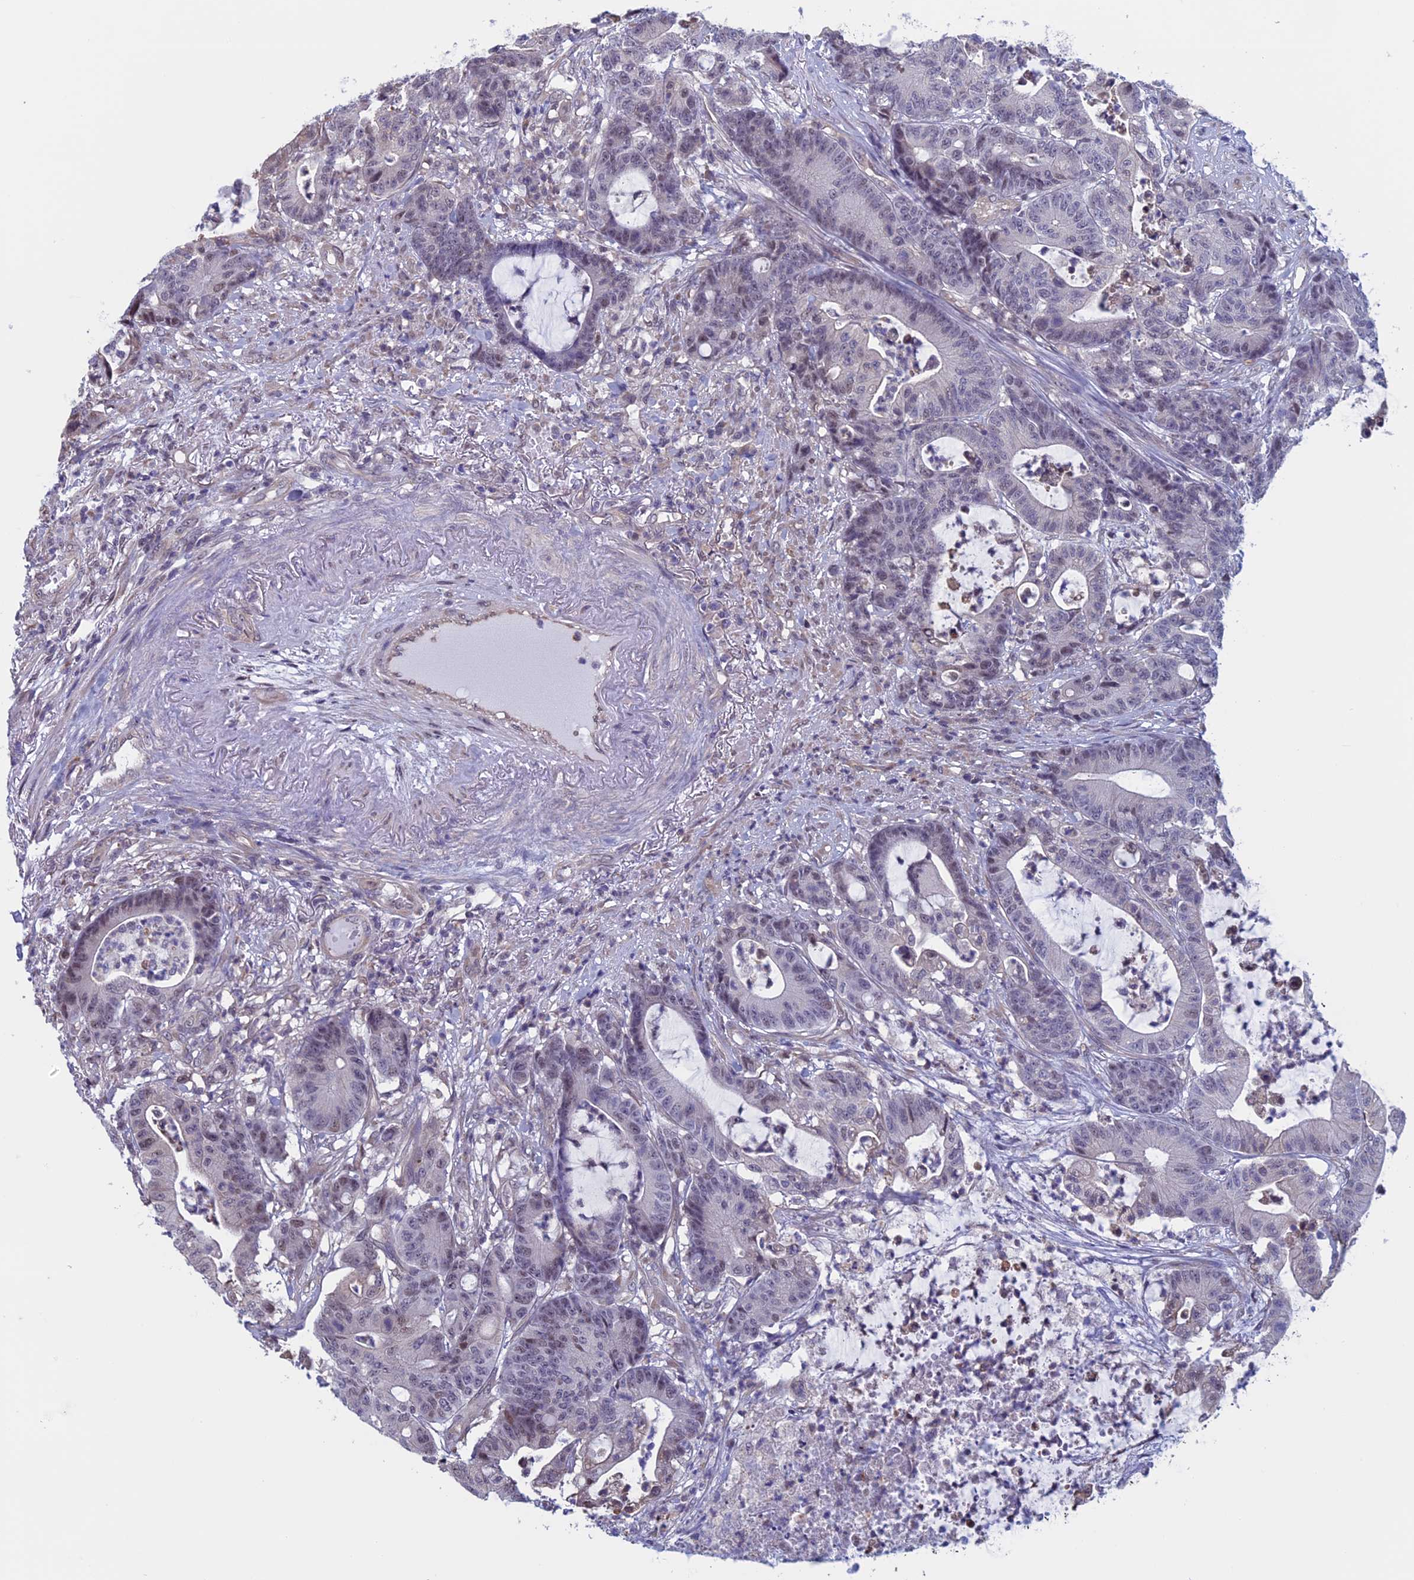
{"staining": {"intensity": "weak", "quantity": "<25%", "location": "nuclear"}, "tissue": "colorectal cancer", "cell_type": "Tumor cells", "image_type": "cancer", "snomed": [{"axis": "morphology", "description": "Adenocarcinoma, NOS"}, {"axis": "topography", "description": "Colon"}], "caption": "A micrograph of colorectal cancer (adenocarcinoma) stained for a protein shows no brown staining in tumor cells. The staining was performed using DAB (3,3'-diaminobenzidine) to visualize the protein expression in brown, while the nuclei were stained in blue with hematoxylin (Magnification: 20x).", "gene": "SLC1A6", "patient": {"sex": "female", "age": 84}}